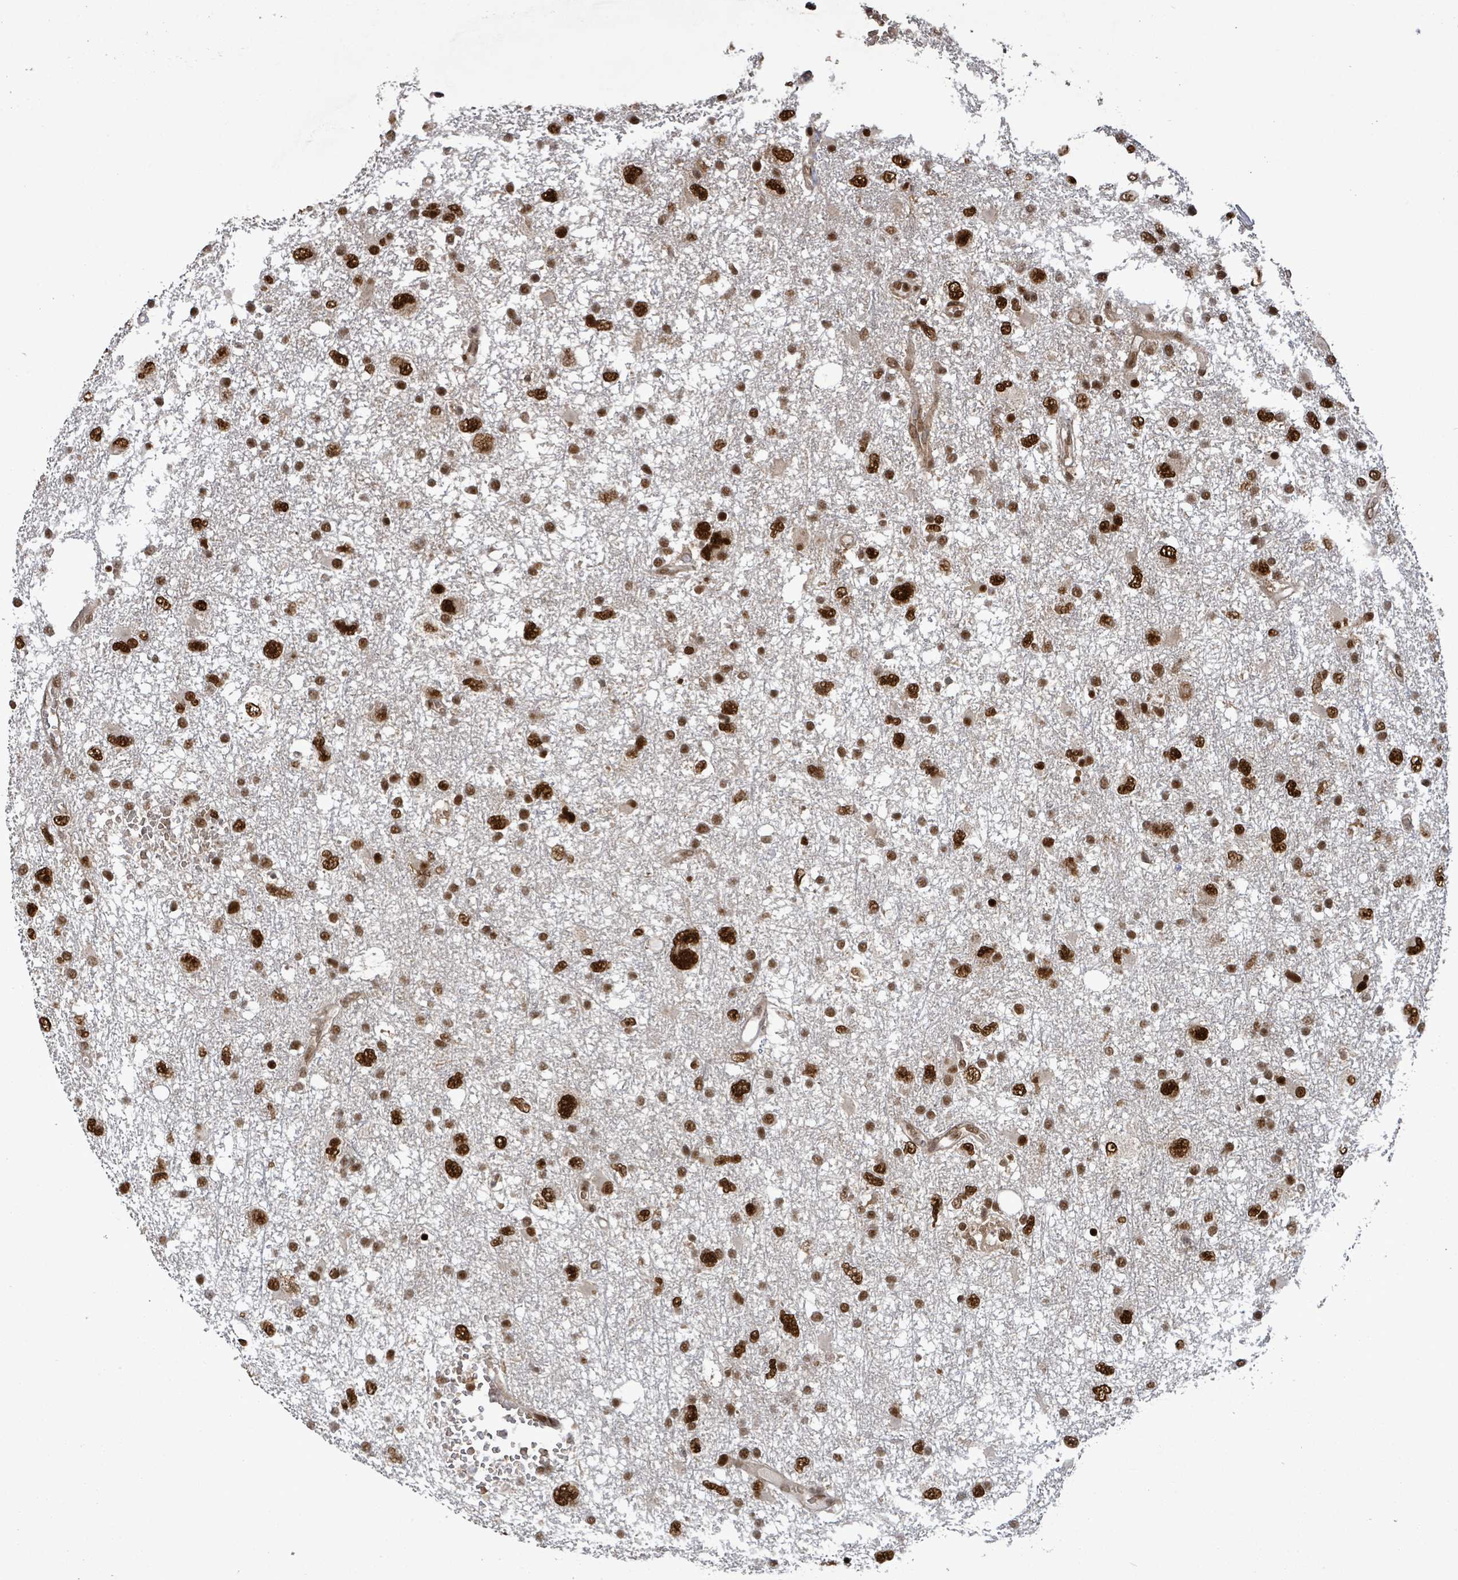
{"staining": {"intensity": "strong", "quantity": ">75%", "location": "nuclear"}, "tissue": "glioma", "cell_type": "Tumor cells", "image_type": "cancer", "snomed": [{"axis": "morphology", "description": "Glioma, malignant, High grade"}, {"axis": "topography", "description": "Brain"}], "caption": "An image of human malignant high-grade glioma stained for a protein reveals strong nuclear brown staining in tumor cells. The staining is performed using DAB brown chromogen to label protein expression. The nuclei are counter-stained blue using hematoxylin.", "gene": "PATZ1", "patient": {"sex": "male", "age": 61}}